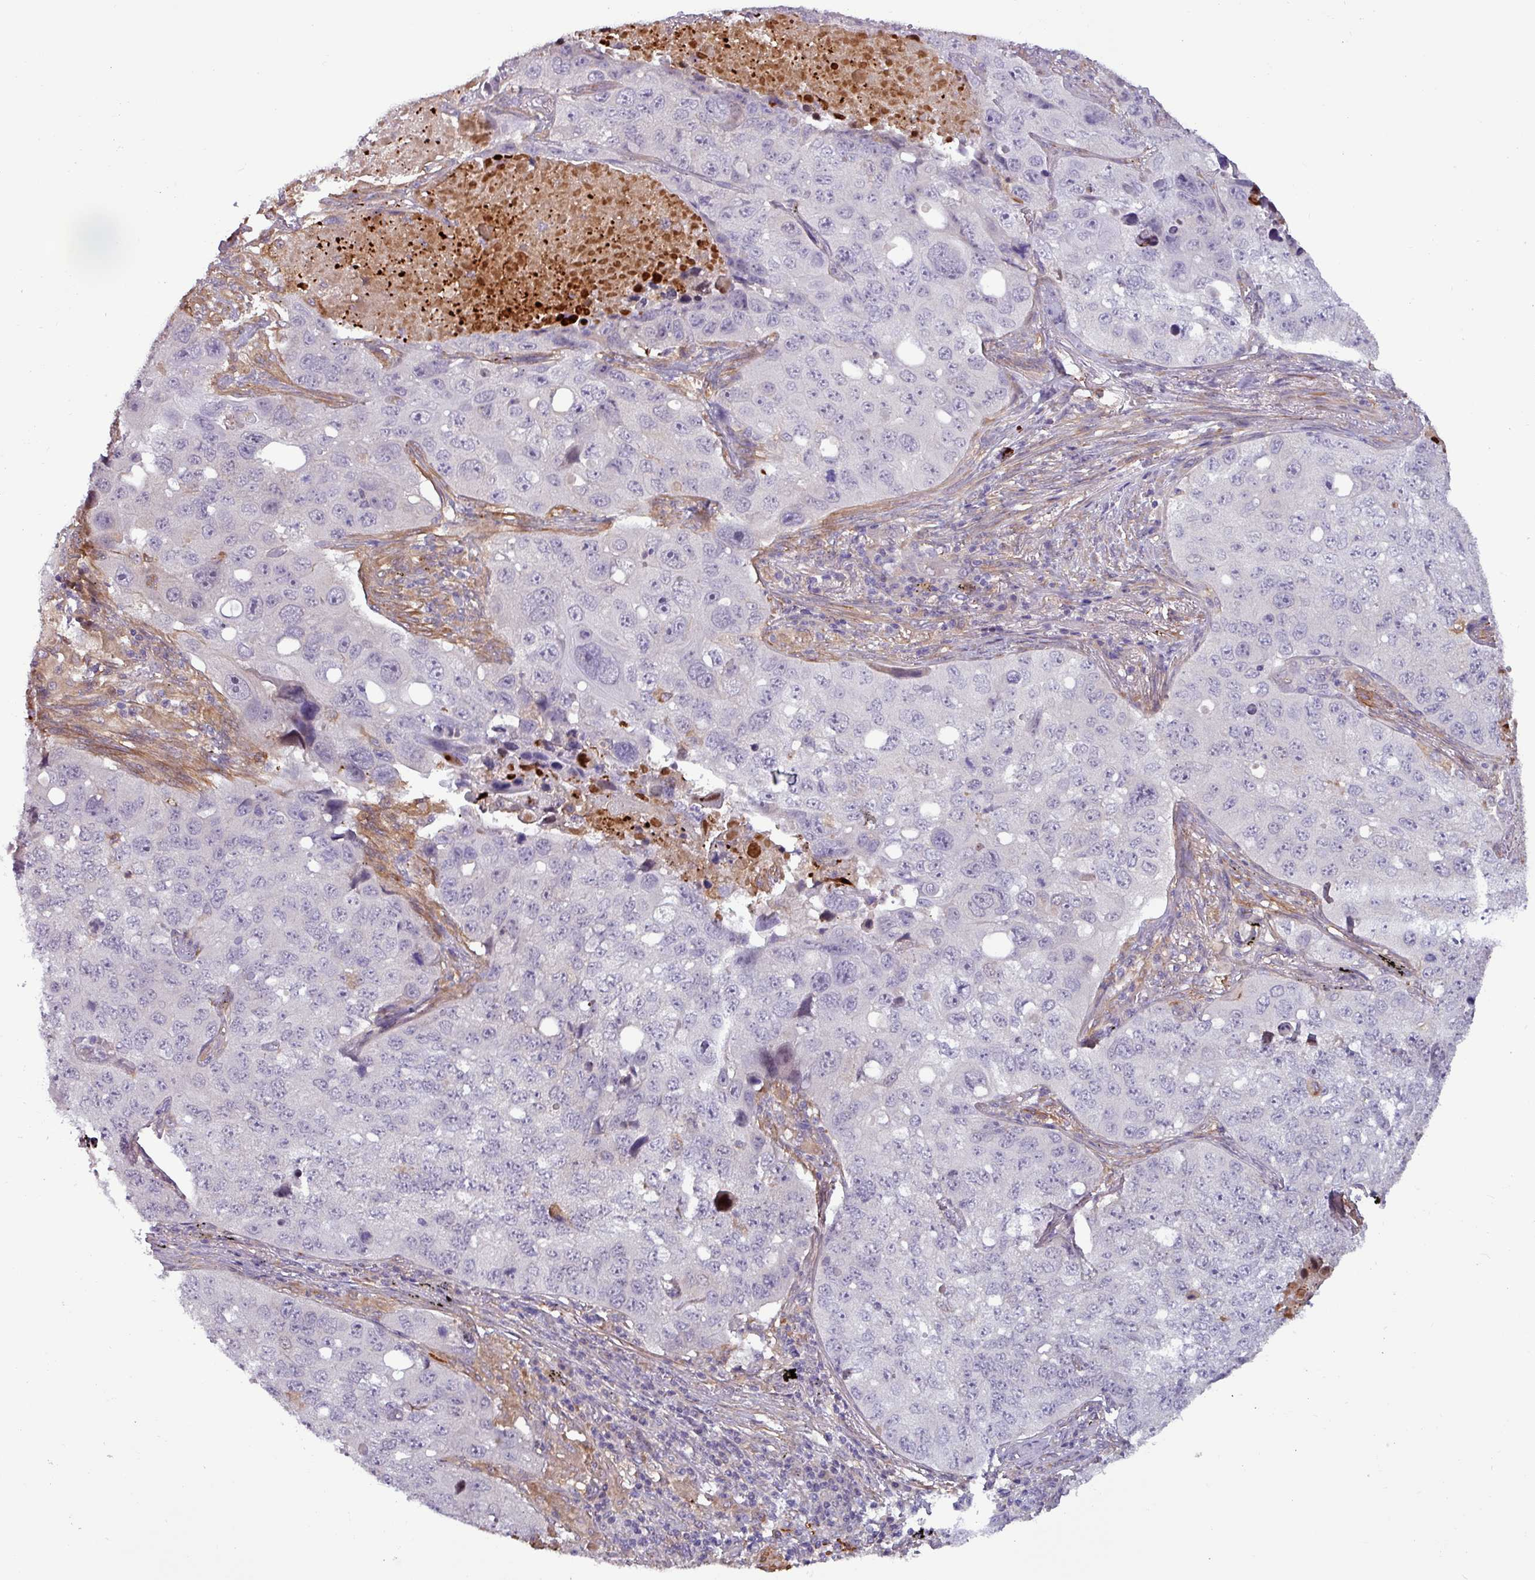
{"staining": {"intensity": "negative", "quantity": "none", "location": "none"}, "tissue": "lung cancer", "cell_type": "Tumor cells", "image_type": "cancer", "snomed": [{"axis": "morphology", "description": "Squamous cell carcinoma, NOS"}, {"axis": "topography", "description": "Lung"}], "caption": "A high-resolution micrograph shows IHC staining of lung cancer (squamous cell carcinoma), which demonstrates no significant expression in tumor cells. Nuclei are stained in blue.", "gene": "PCED1A", "patient": {"sex": "male", "age": 60}}